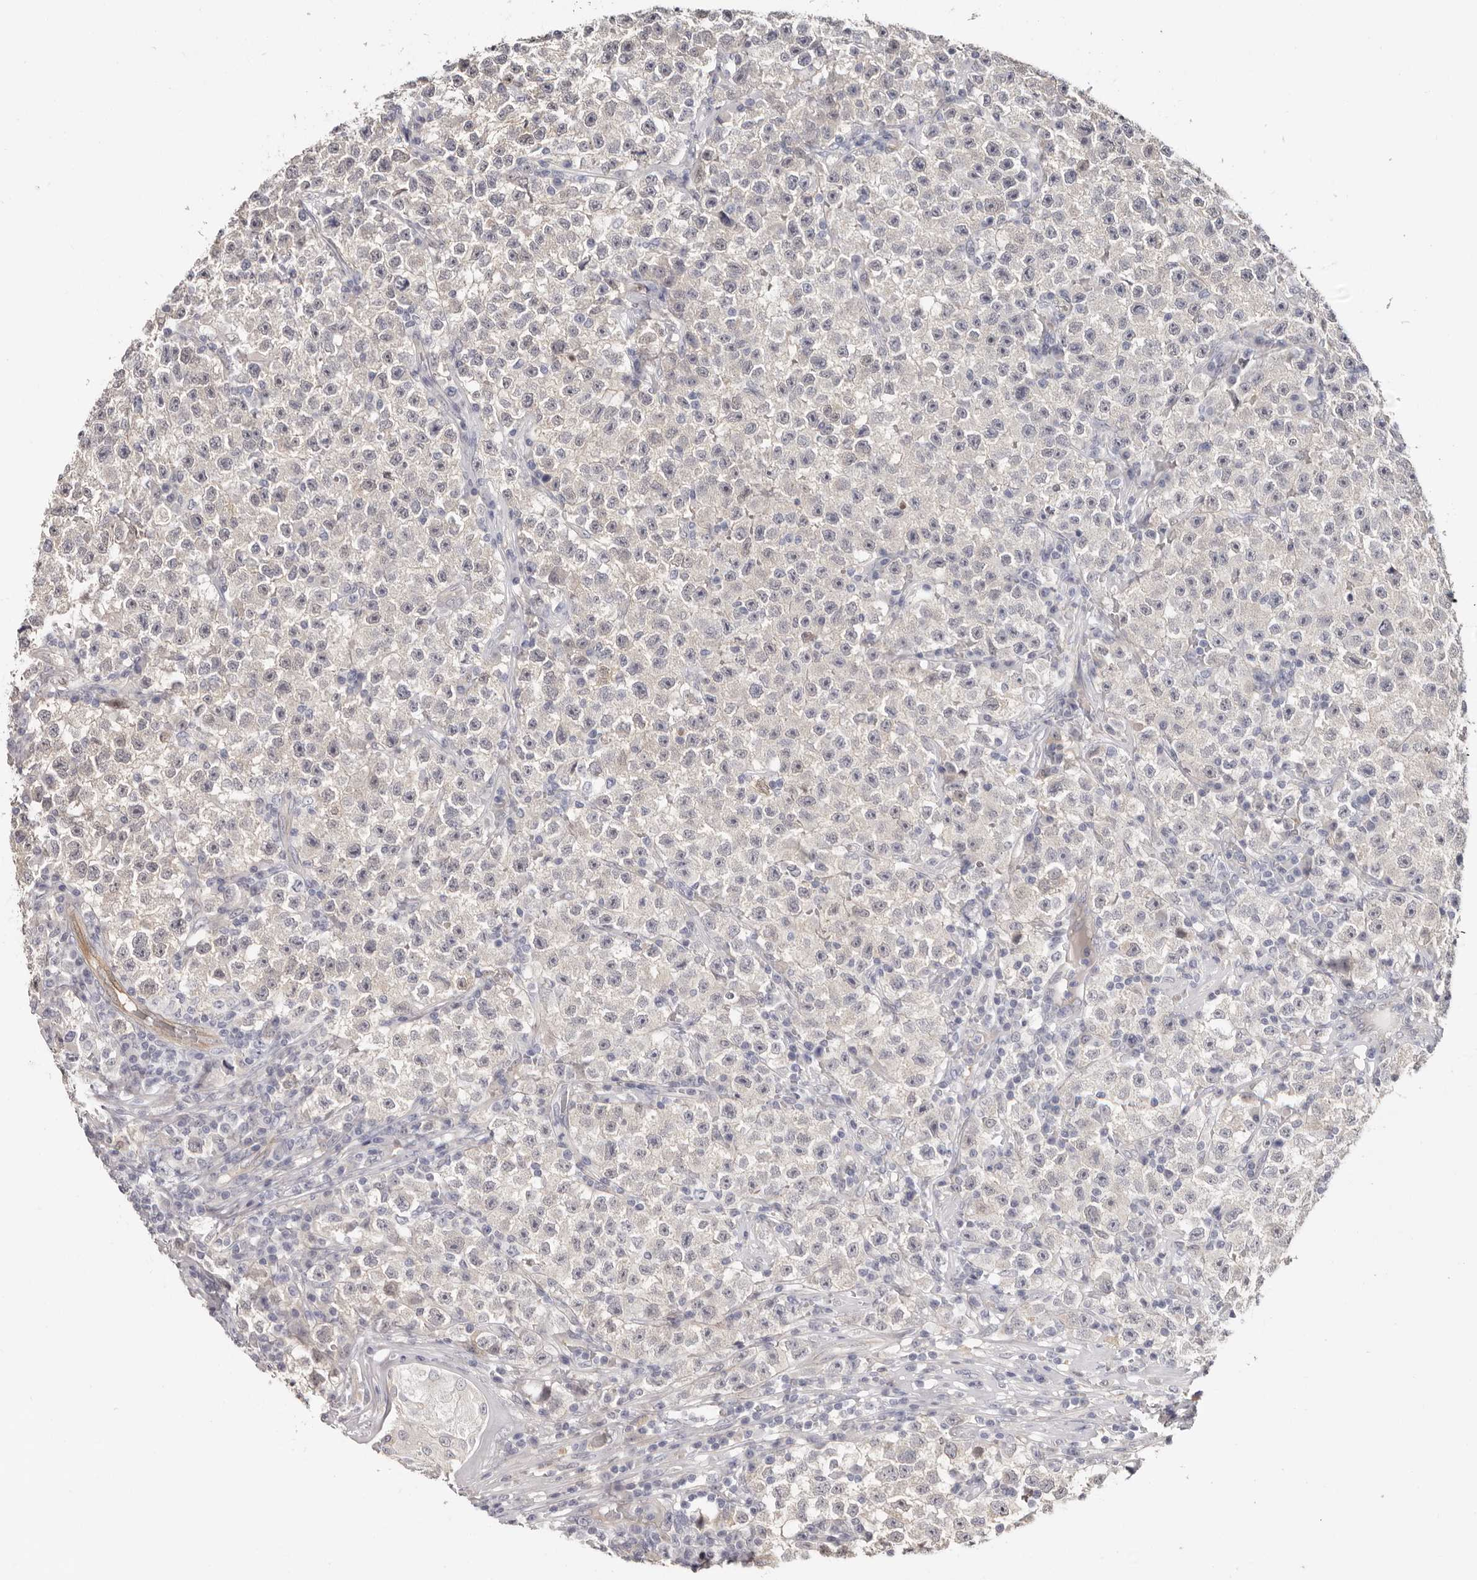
{"staining": {"intensity": "negative", "quantity": "none", "location": "none"}, "tissue": "testis cancer", "cell_type": "Tumor cells", "image_type": "cancer", "snomed": [{"axis": "morphology", "description": "Seminoma, NOS"}, {"axis": "topography", "description": "Testis"}], "caption": "This is an immunohistochemistry photomicrograph of seminoma (testis). There is no positivity in tumor cells.", "gene": "PKDCC", "patient": {"sex": "male", "age": 22}}